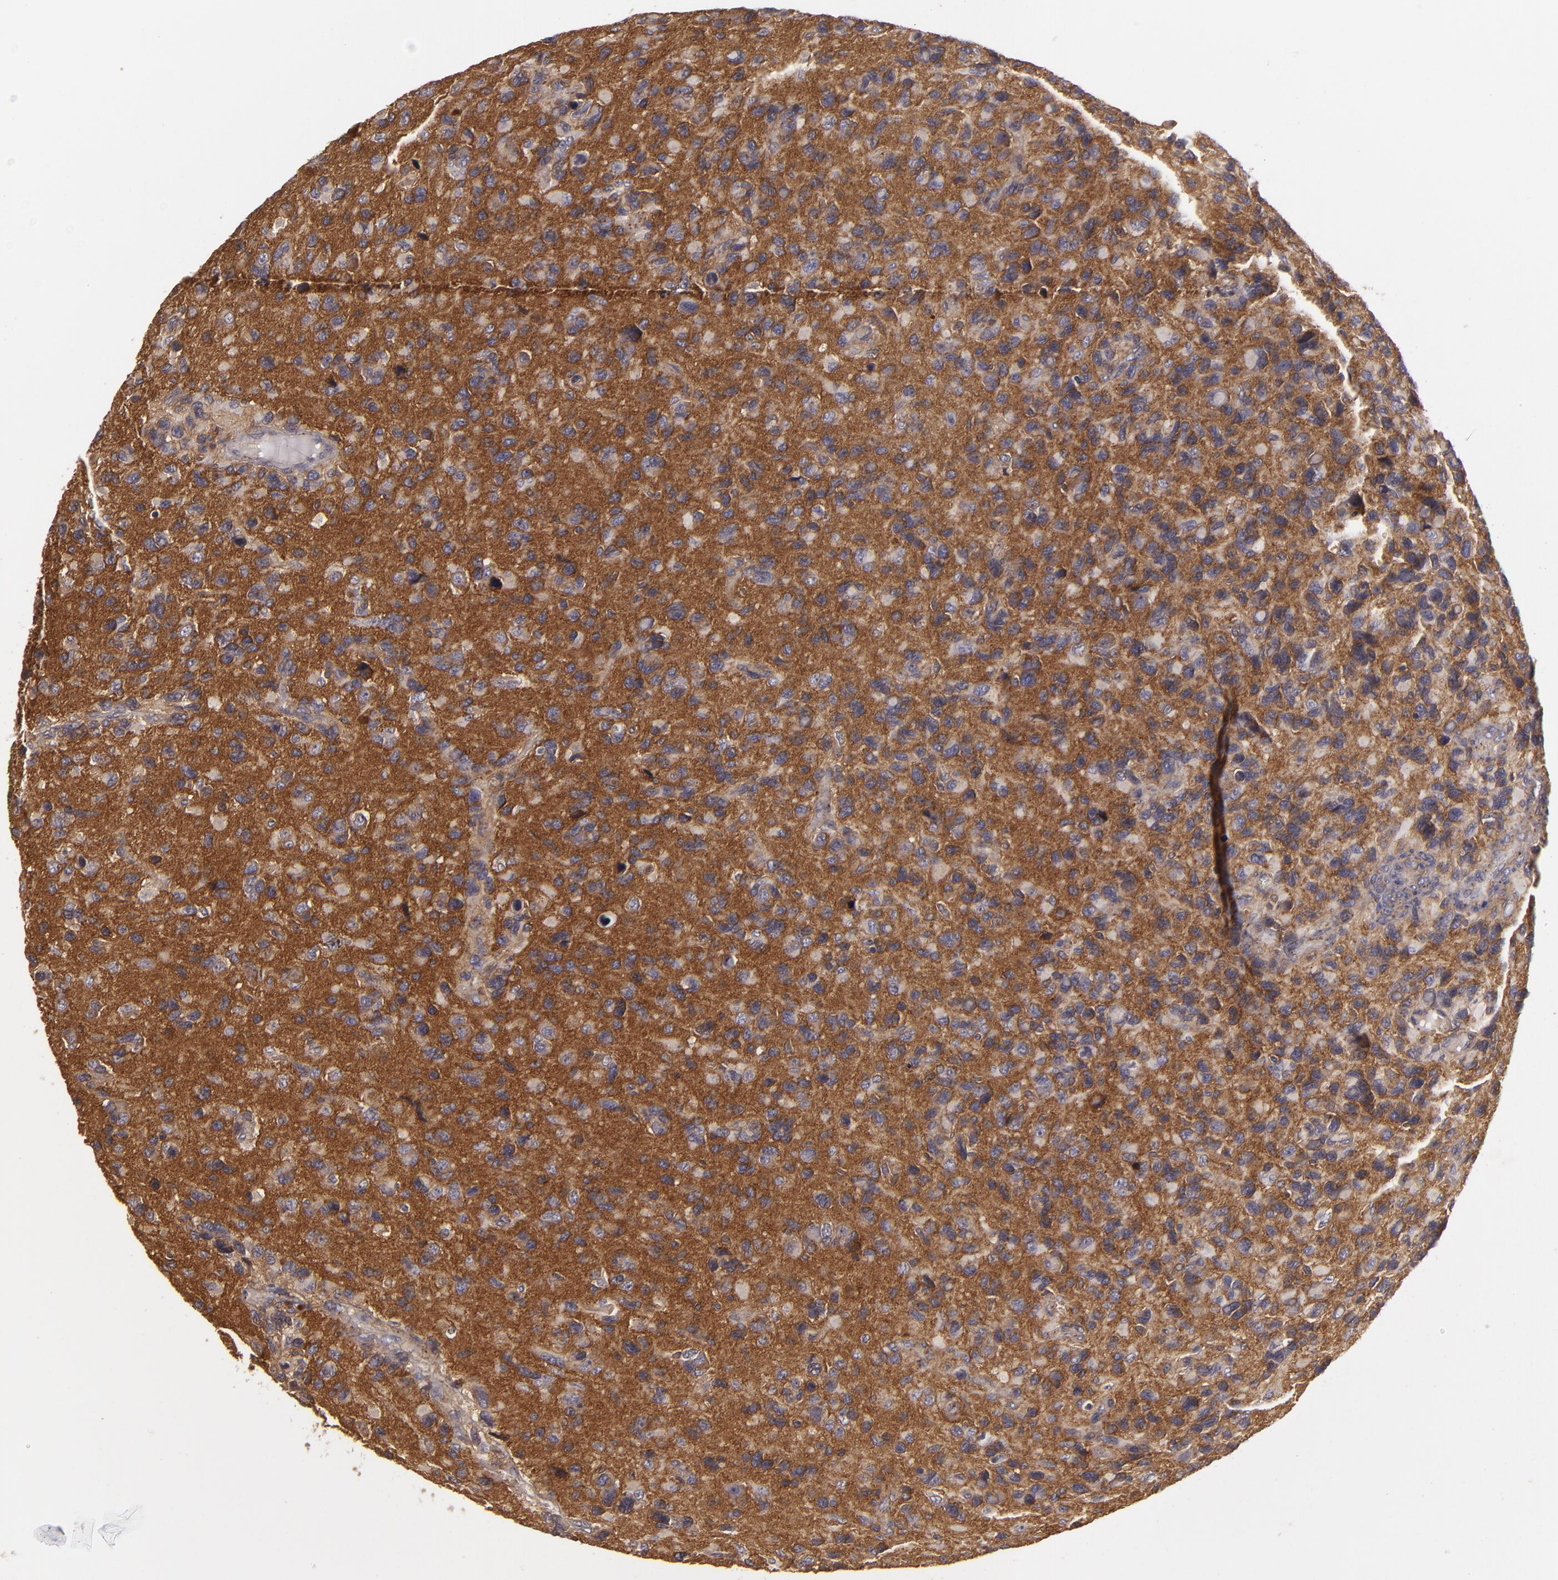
{"staining": {"intensity": "strong", "quantity": ">75%", "location": "cytoplasmic/membranous"}, "tissue": "glioma", "cell_type": "Tumor cells", "image_type": "cancer", "snomed": [{"axis": "morphology", "description": "Glioma, malignant, High grade"}, {"axis": "topography", "description": "Brain"}], "caption": "A high amount of strong cytoplasmic/membranous expression is appreciated in approximately >75% of tumor cells in malignant high-grade glioma tissue.", "gene": "HRAS", "patient": {"sex": "male", "age": 77}}